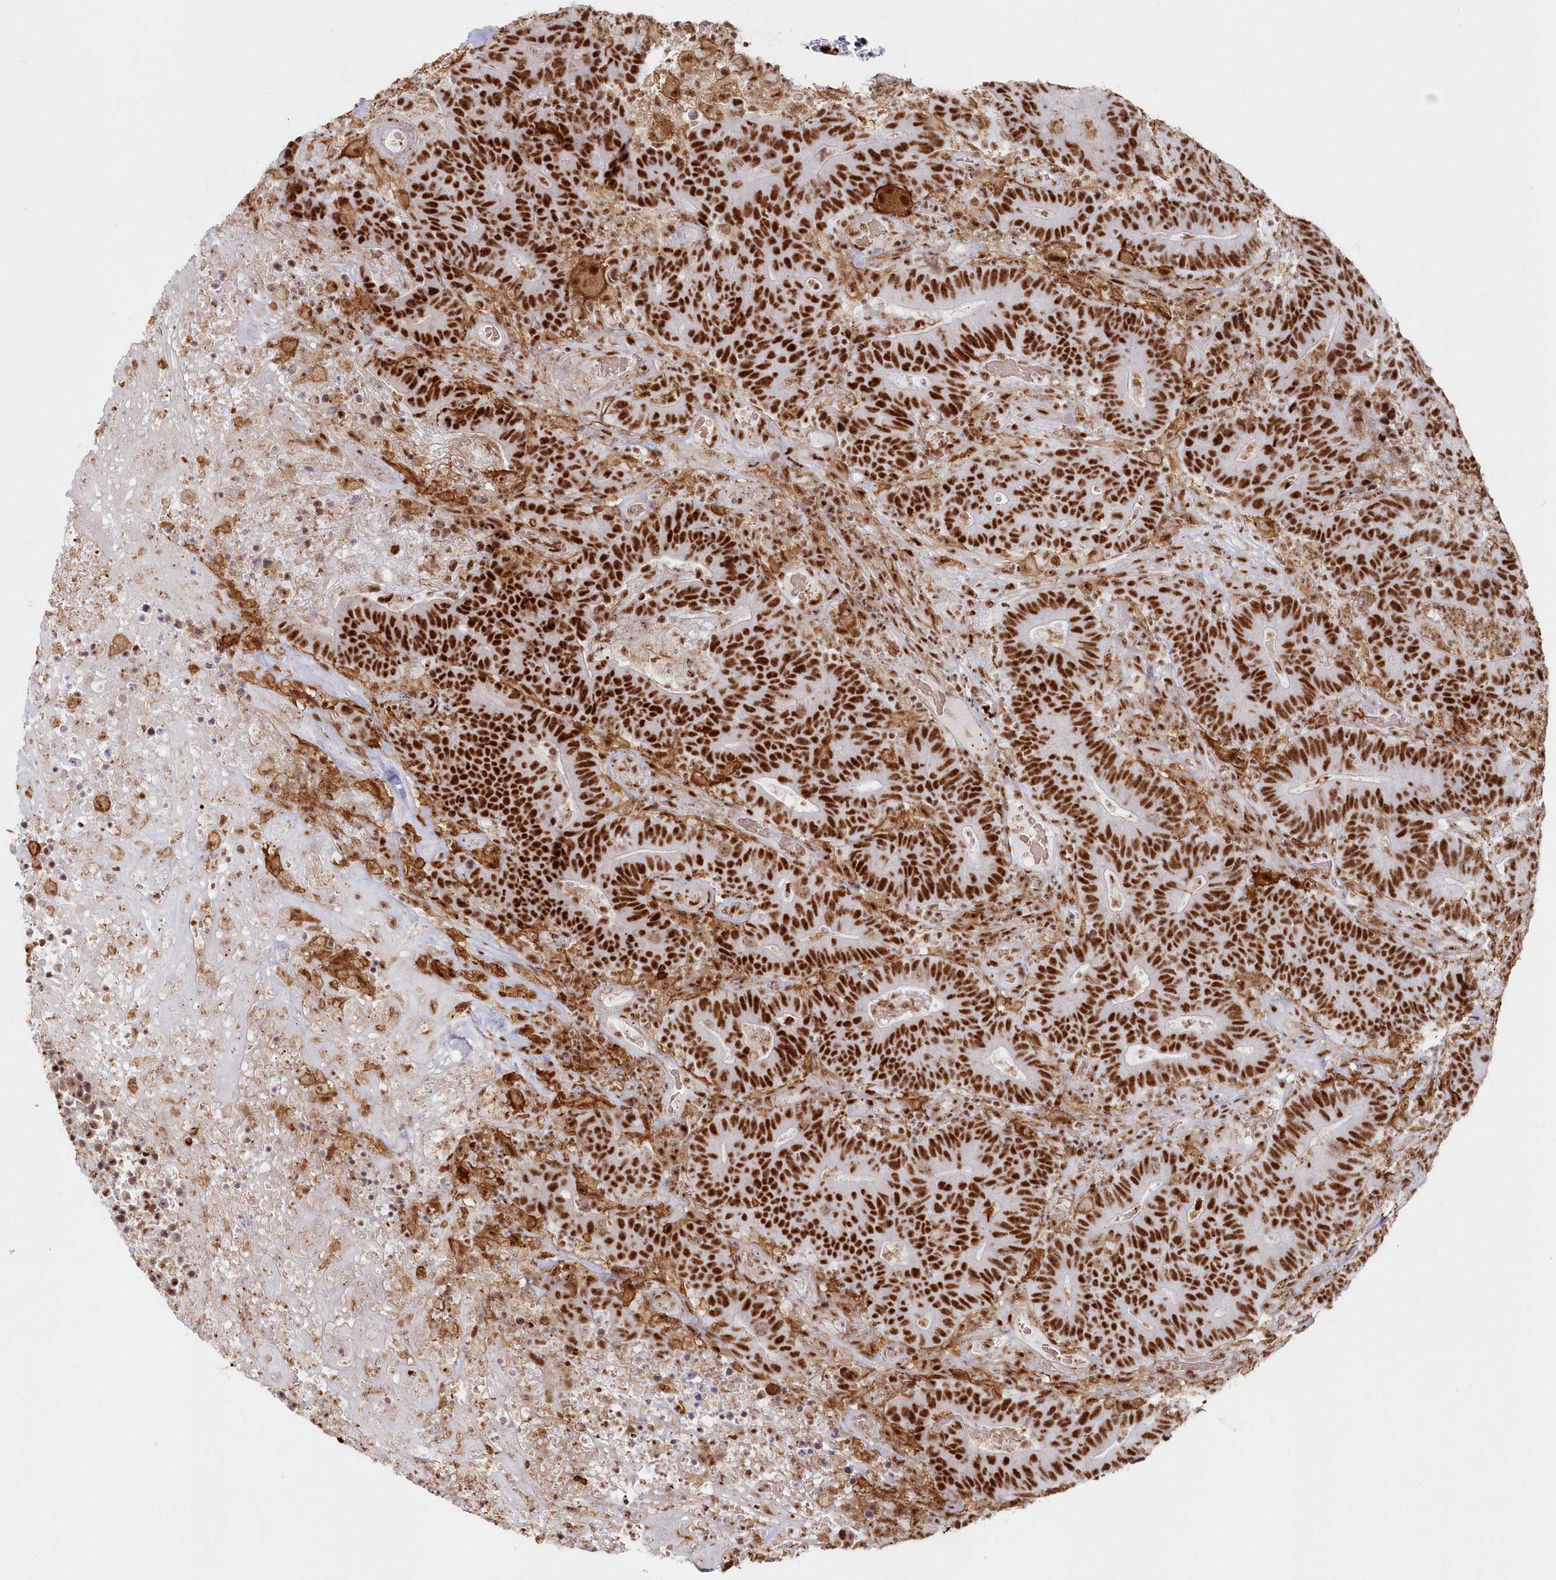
{"staining": {"intensity": "strong", "quantity": ">75%", "location": "cytoplasmic/membranous,nuclear"}, "tissue": "colorectal cancer", "cell_type": "Tumor cells", "image_type": "cancer", "snomed": [{"axis": "morphology", "description": "Normal tissue, NOS"}, {"axis": "morphology", "description": "Adenocarcinoma, NOS"}, {"axis": "topography", "description": "Colon"}], "caption": "A high amount of strong cytoplasmic/membranous and nuclear positivity is identified in approximately >75% of tumor cells in colorectal cancer (adenocarcinoma) tissue. (Brightfield microscopy of DAB IHC at high magnification).", "gene": "DDX46", "patient": {"sex": "female", "age": 75}}